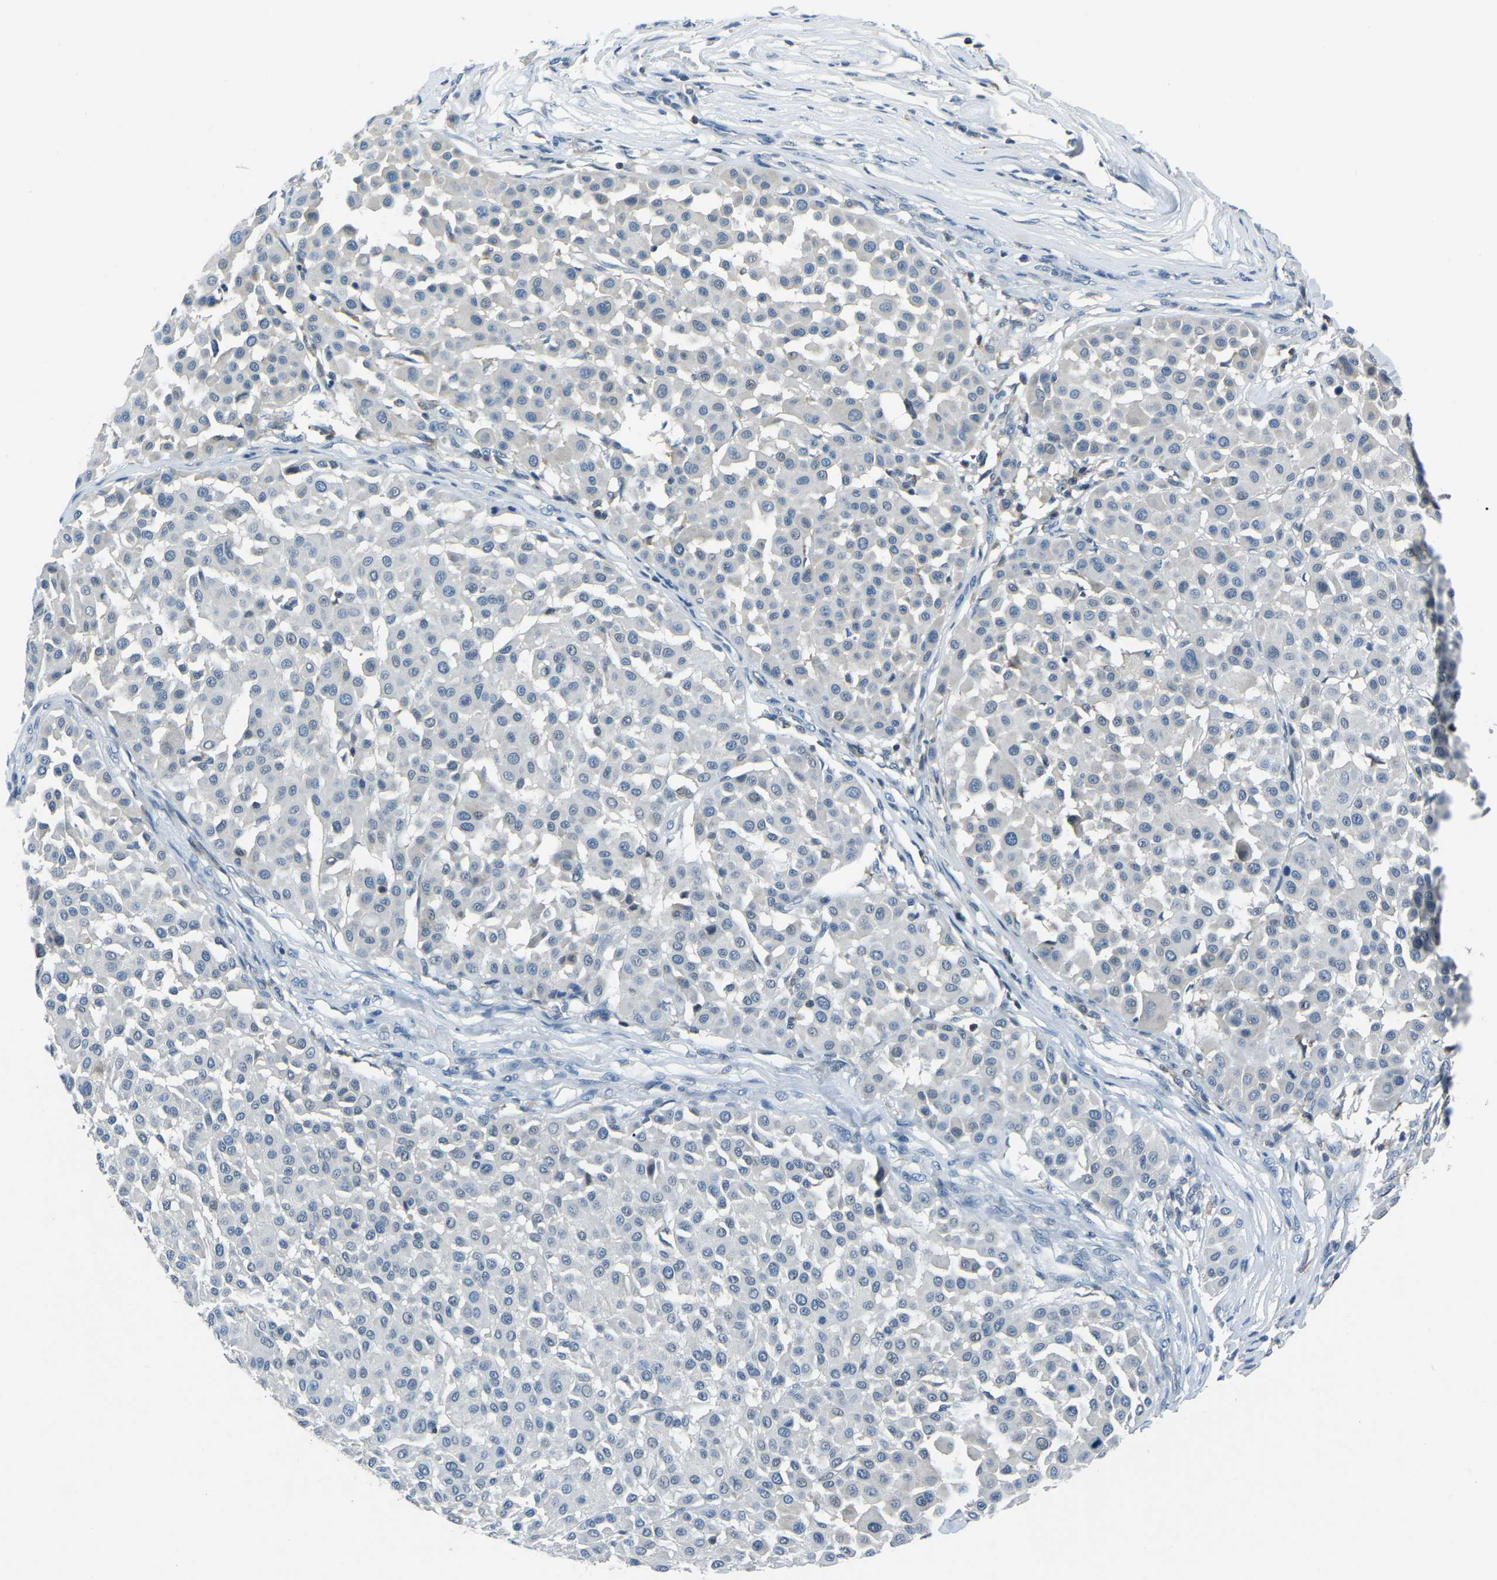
{"staining": {"intensity": "negative", "quantity": "none", "location": "none"}, "tissue": "melanoma", "cell_type": "Tumor cells", "image_type": "cancer", "snomed": [{"axis": "morphology", "description": "Malignant melanoma, Metastatic site"}, {"axis": "topography", "description": "Soft tissue"}], "caption": "This is an immunohistochemistry photomicrograph of human malignant melanoma (metastatic site). There is no staining in tumor cells.", "gene": "XIRP1", "patient": {"sex": "male", "age": 41}}